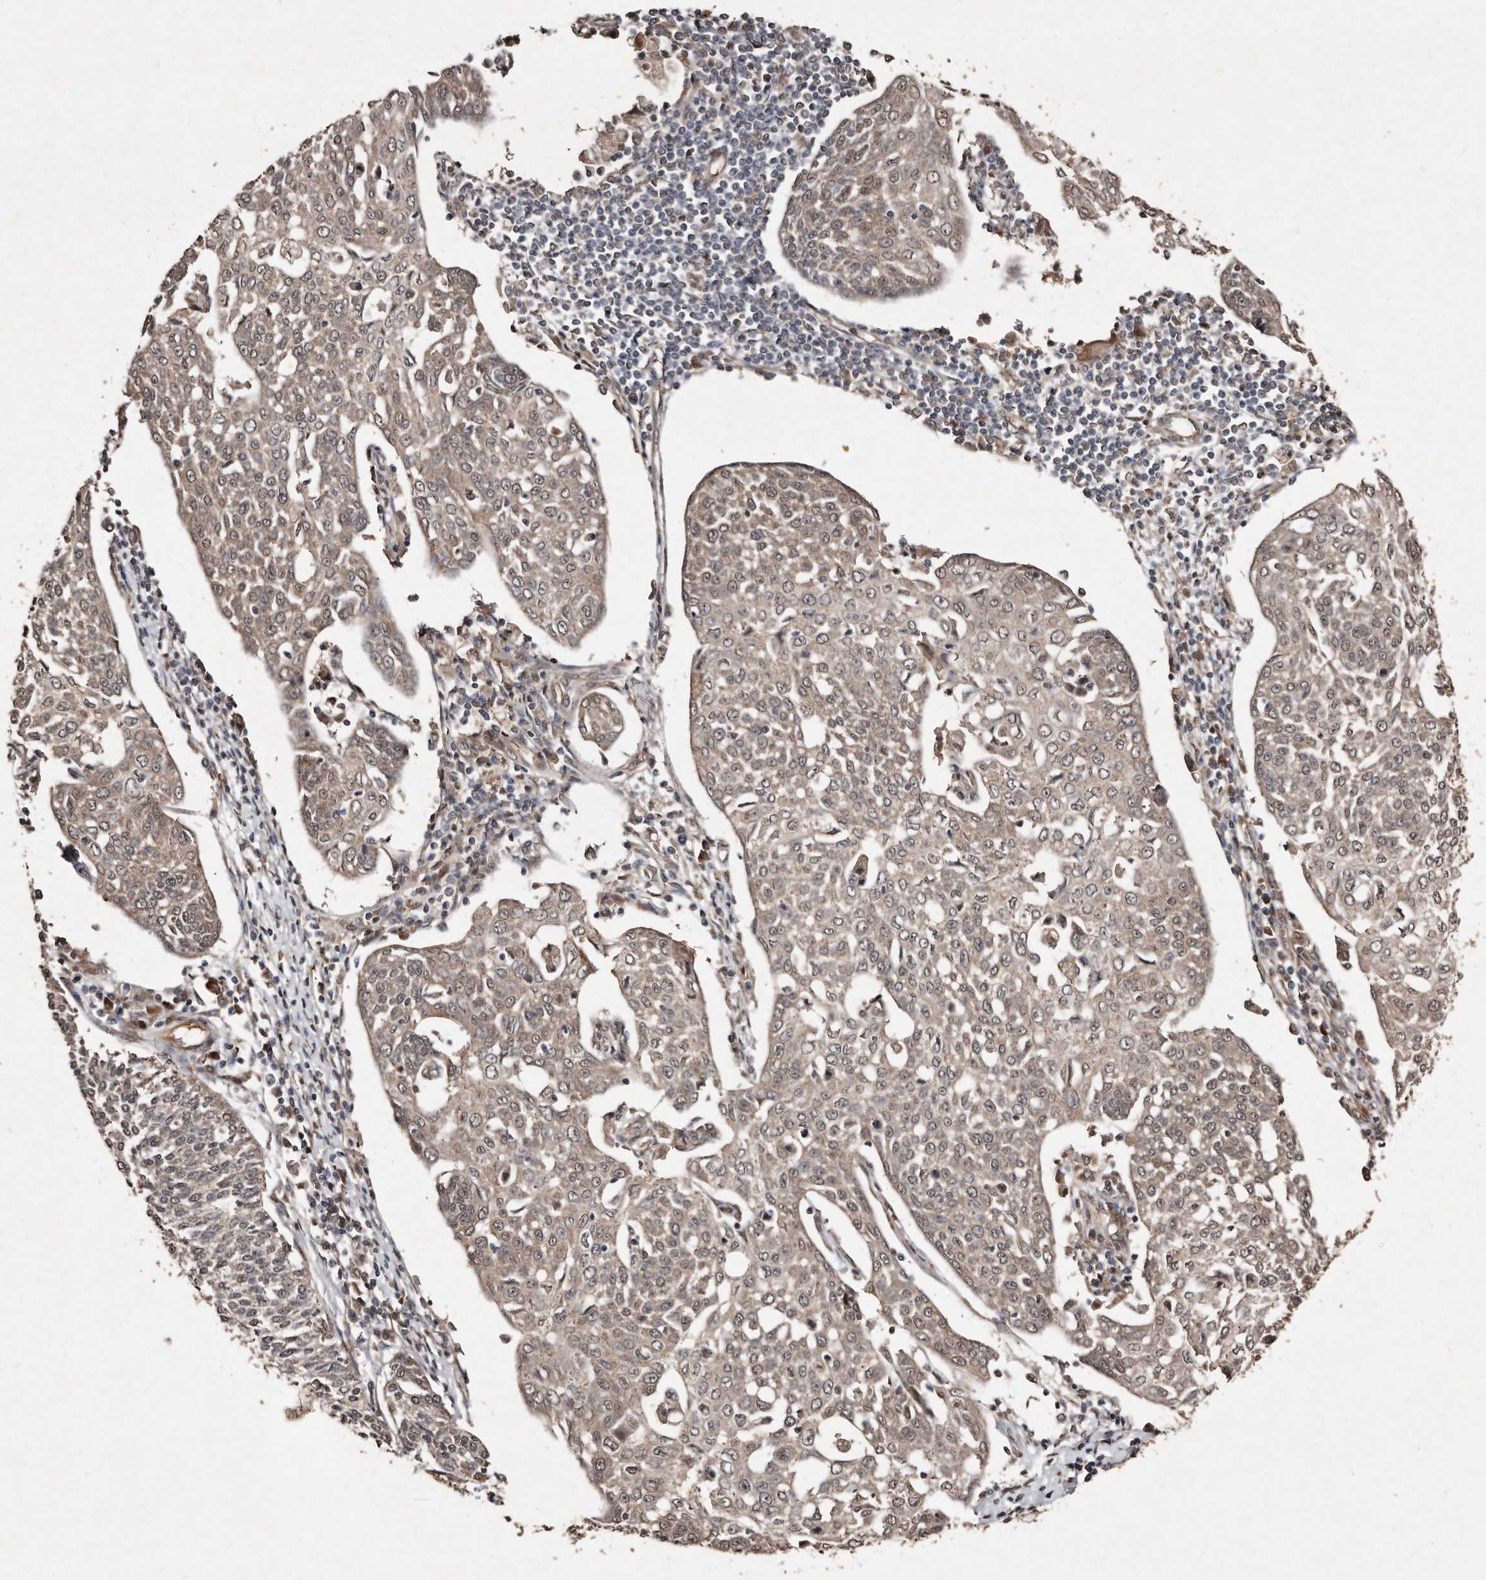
{"staining": {"intensity": "weak", "quantity": ">75%", "location": "cytoplasmic/membranous,nuclear"}, "tissue": "cervical cancer", "cell_type": "Tumor cells", "image_type": "cancer", "snomed": [{"axis": "morphology", "description": "Squamous cell carcinoma, NOS"}, {"axis": "topography", "description": "Cervix"}], "caption": "Human squamous cell carcinoma (cervical) stained with a protein marker shows weak staining in tumor cells.", "gene": "DIP2C", "patient": {"sex": "female", "age": 34}}